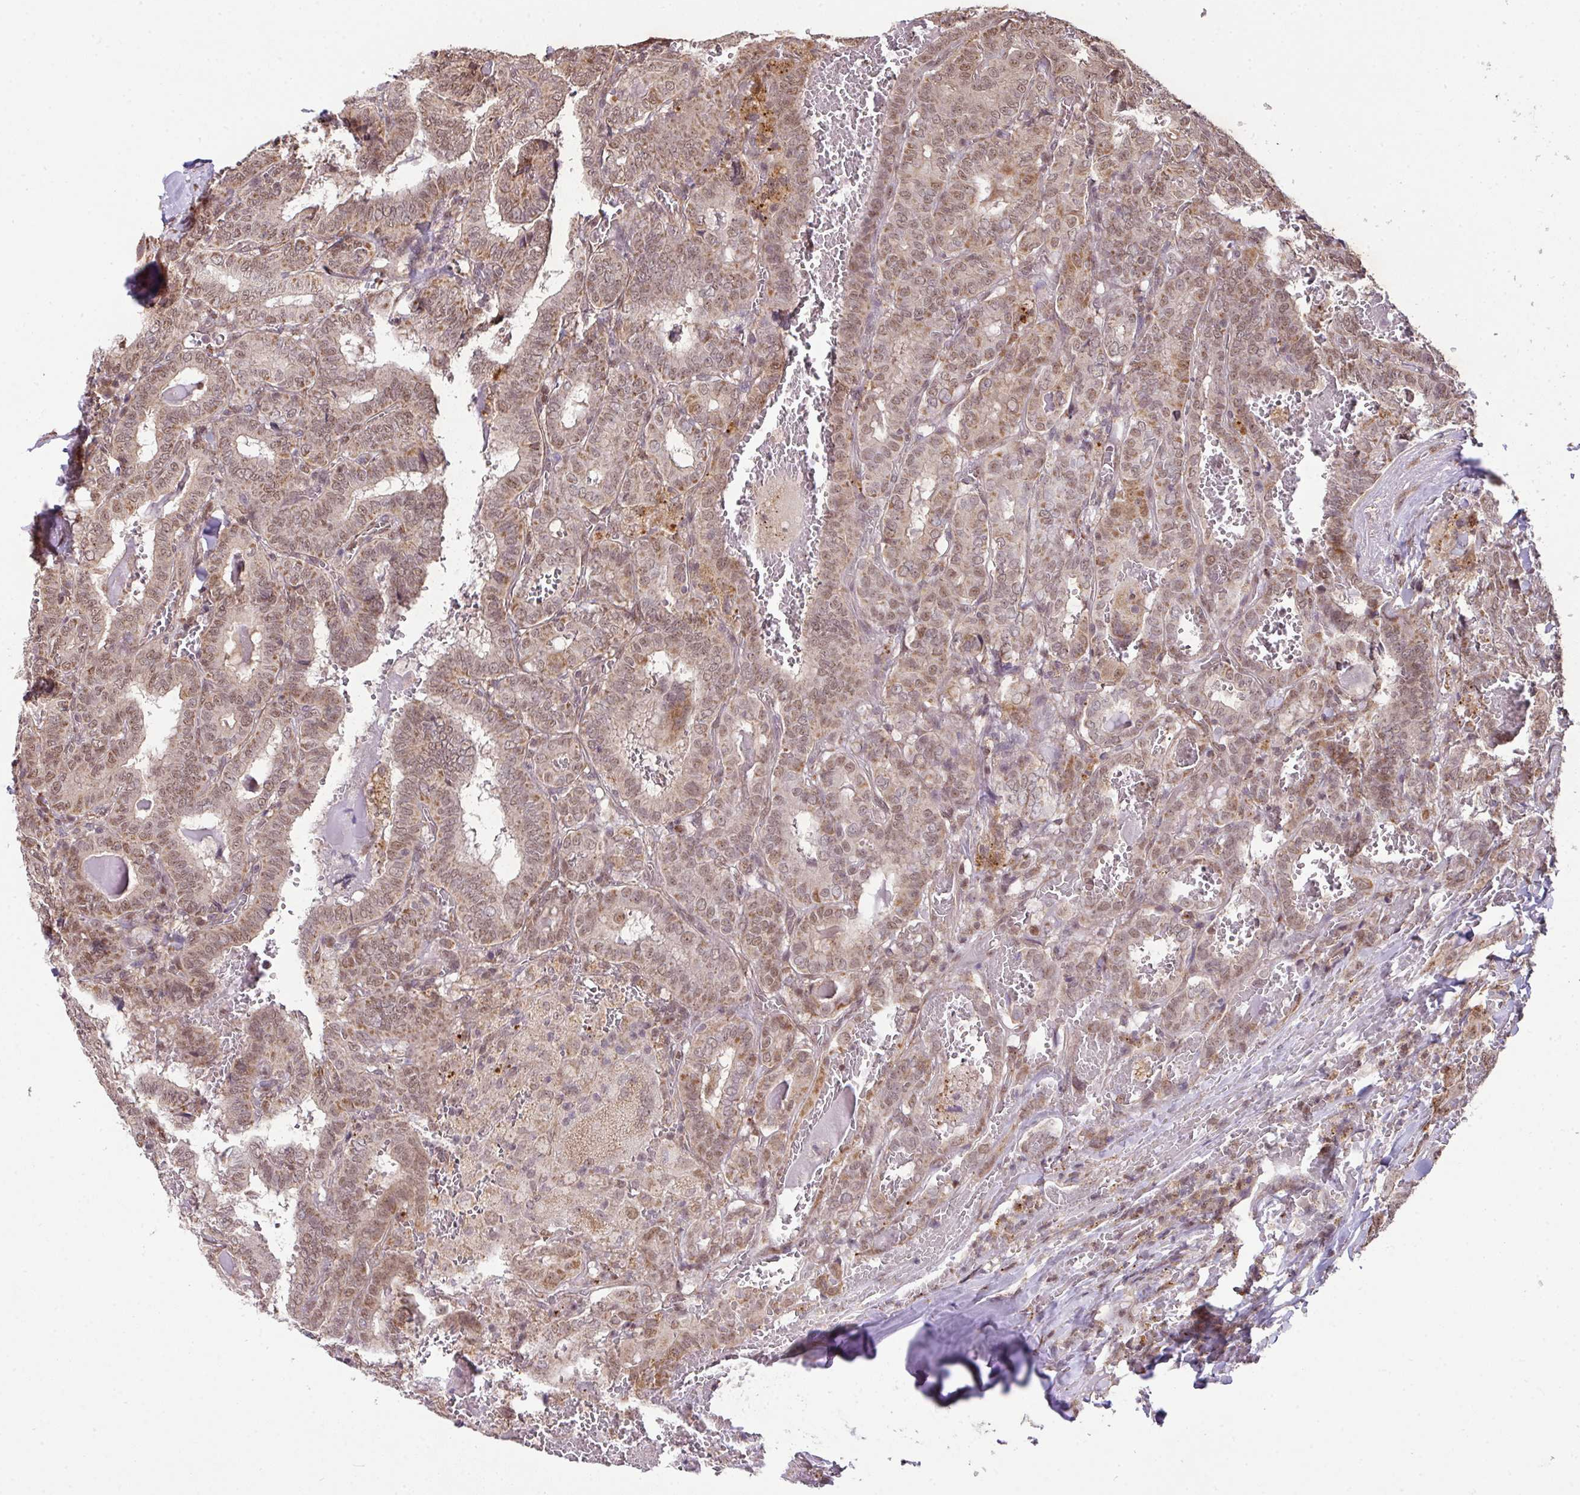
{"staining": {"intensity": "moderate", "quantity": ">75%", "location": "cytoplasmic/membranous,nuclear"}, "tissue": "thyroid cancer", "cell_type": "Tumor cells", "image_type": "cancer", "snomed": [{"axis": "morphology", "description": "Papillary adenocarcinoma, NOS"}, {"axis": "topography", "description": "Thyroid gland"}], "caption": "Protein analysis of thyroid cancer (papillary adenocarcinoma) tissue exhibits moderate cytoplasmic/membranous and nuclear expression in approximately >75% of tumor cells.", "gene": "PLK1", "patient": {"sex": "female", "age": 72}}